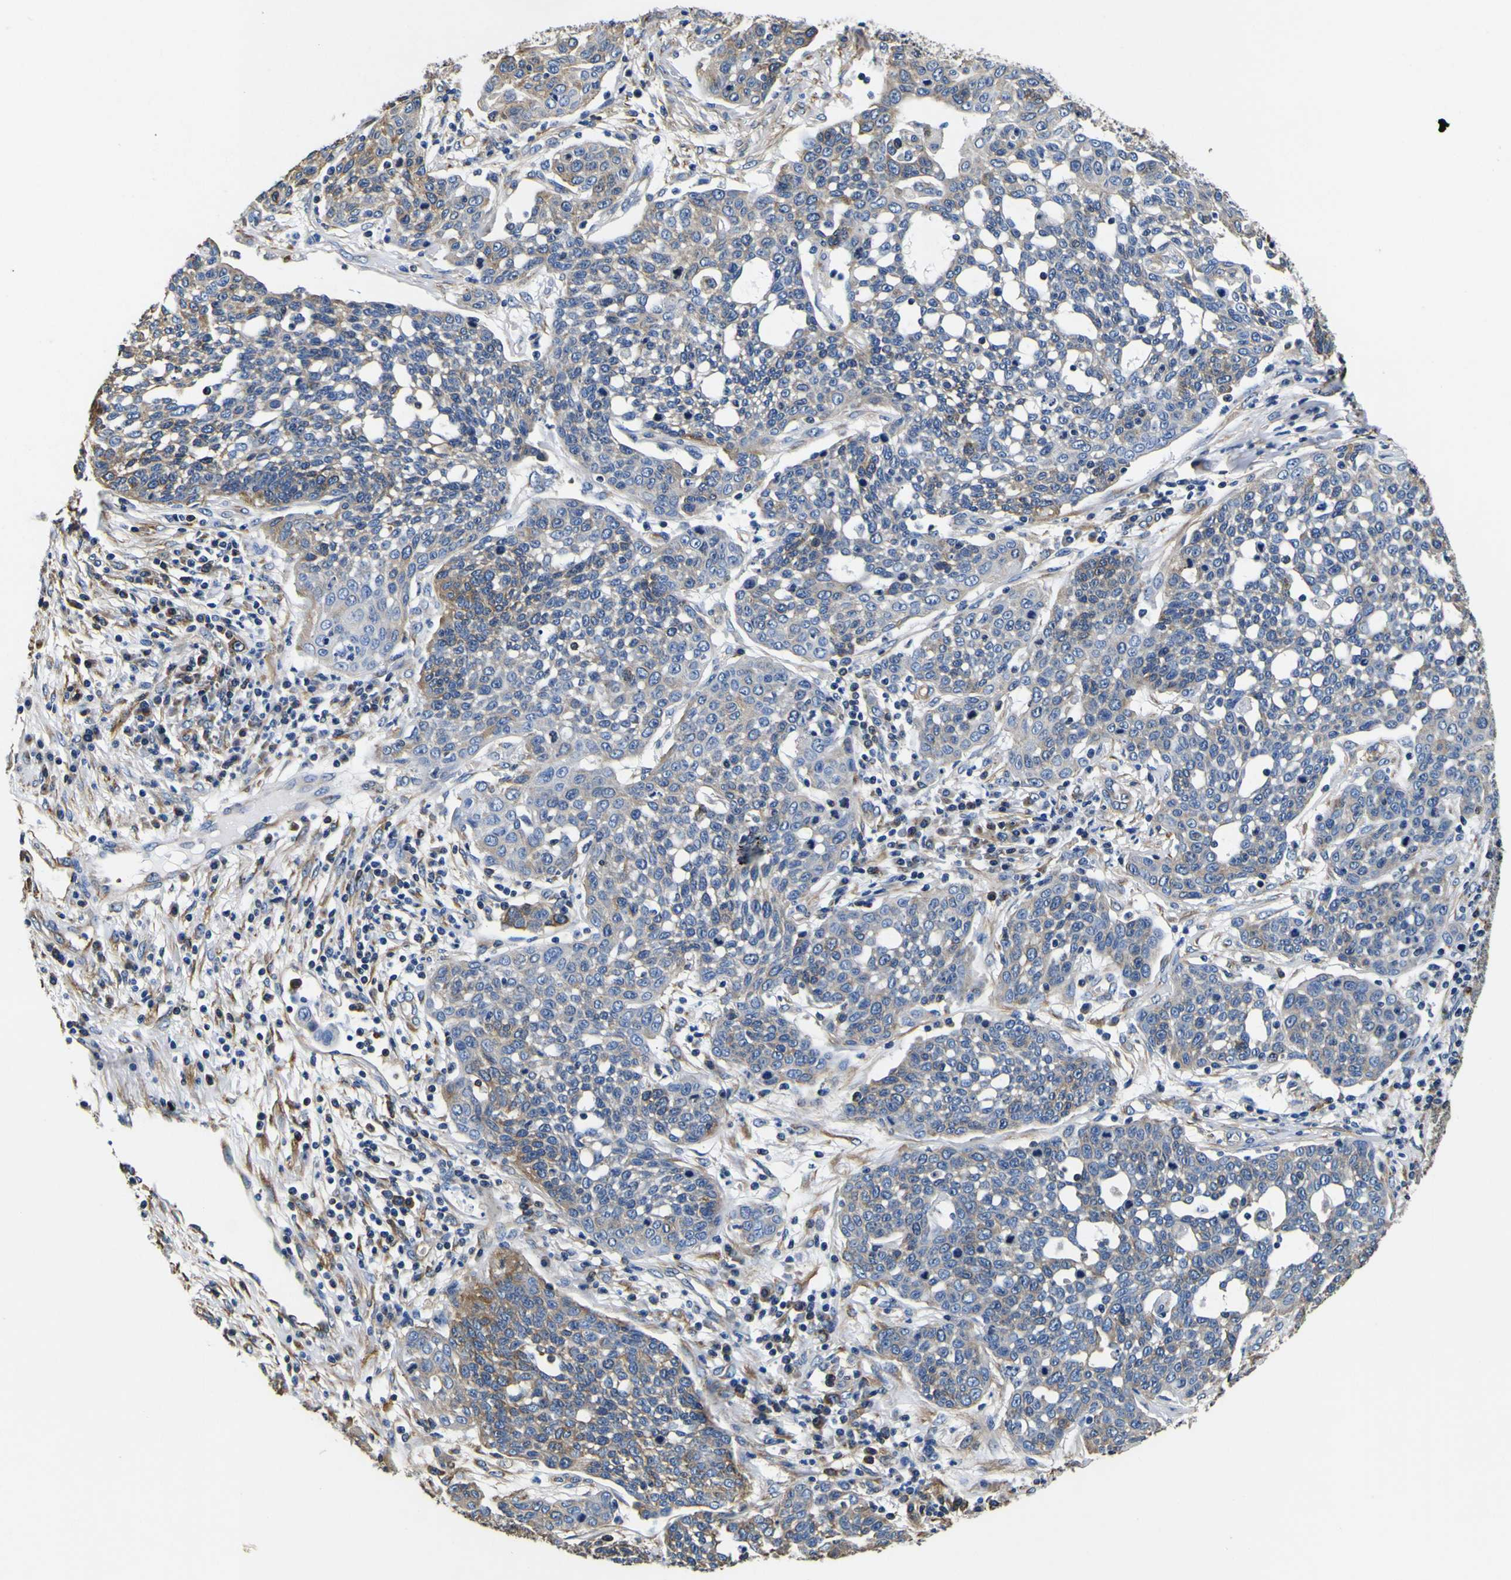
{"staining": {"intensity": "moderate", "quantity": "<25%", "location": "cytoplasmic/membranous"}, "tissue": "cervical cancer", "cell_type": "Tumor cells", "image_type": "cancer", "snomed": [{"axis": "morphology", "description": "Squamous cell carcinoma, NOS"}, {"axis": "topography", "description": "Cervix"}], "caption": "Immunohistochemical staining of cervical squamous cell carcinoma exhibits low levels of moderate cytoplasmic/membranous expression in about <25% of tumor cells. (brown staining indicates protein expression, while blue staining denotes nuclei).", "gene": "TUBA1B", "patient": {"sex": "female", "age": 34}}